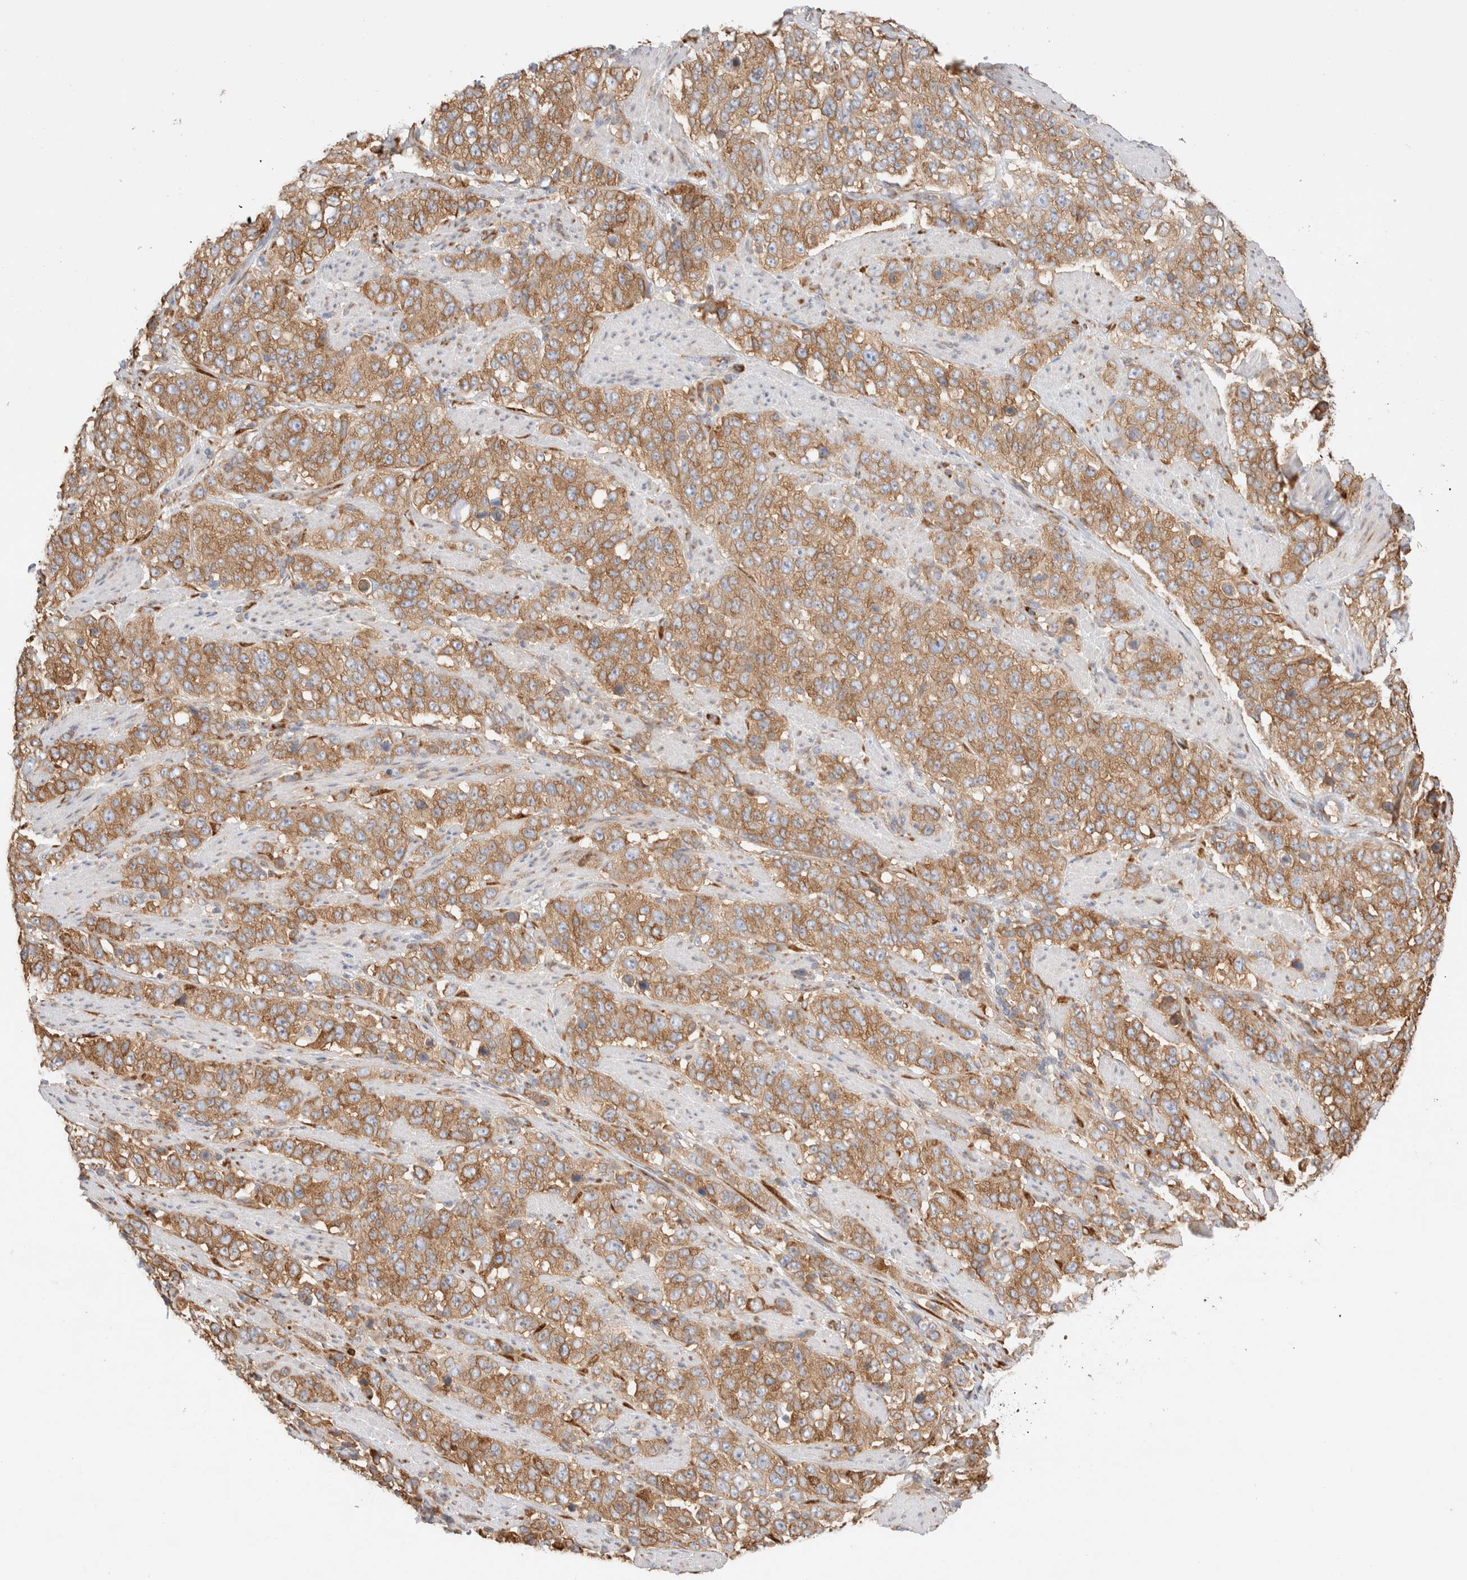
{"staining": {"intensity": "moderate", "quantity": ">75%", "location": "cytoplasmic/membranous"}, "tissue": "stomach cancer", "cell_type": "Tumor cells", "image_type": "cancer", "snomed": [{"axis": "morphology", "description": "Adenocarcinoma, NOS"}, {"axis": "topography", "description": "Stomach"}], "caption": "This image displays immunohistochemistry (IHC) staining of human adenocarcinoma (stomach), with medium moderate cytoplasmic/membranous expression in approximately >75% of tumor cells.", "gene": "ZC2HC1A", "patient": {"sex": "male", "age": 48}}